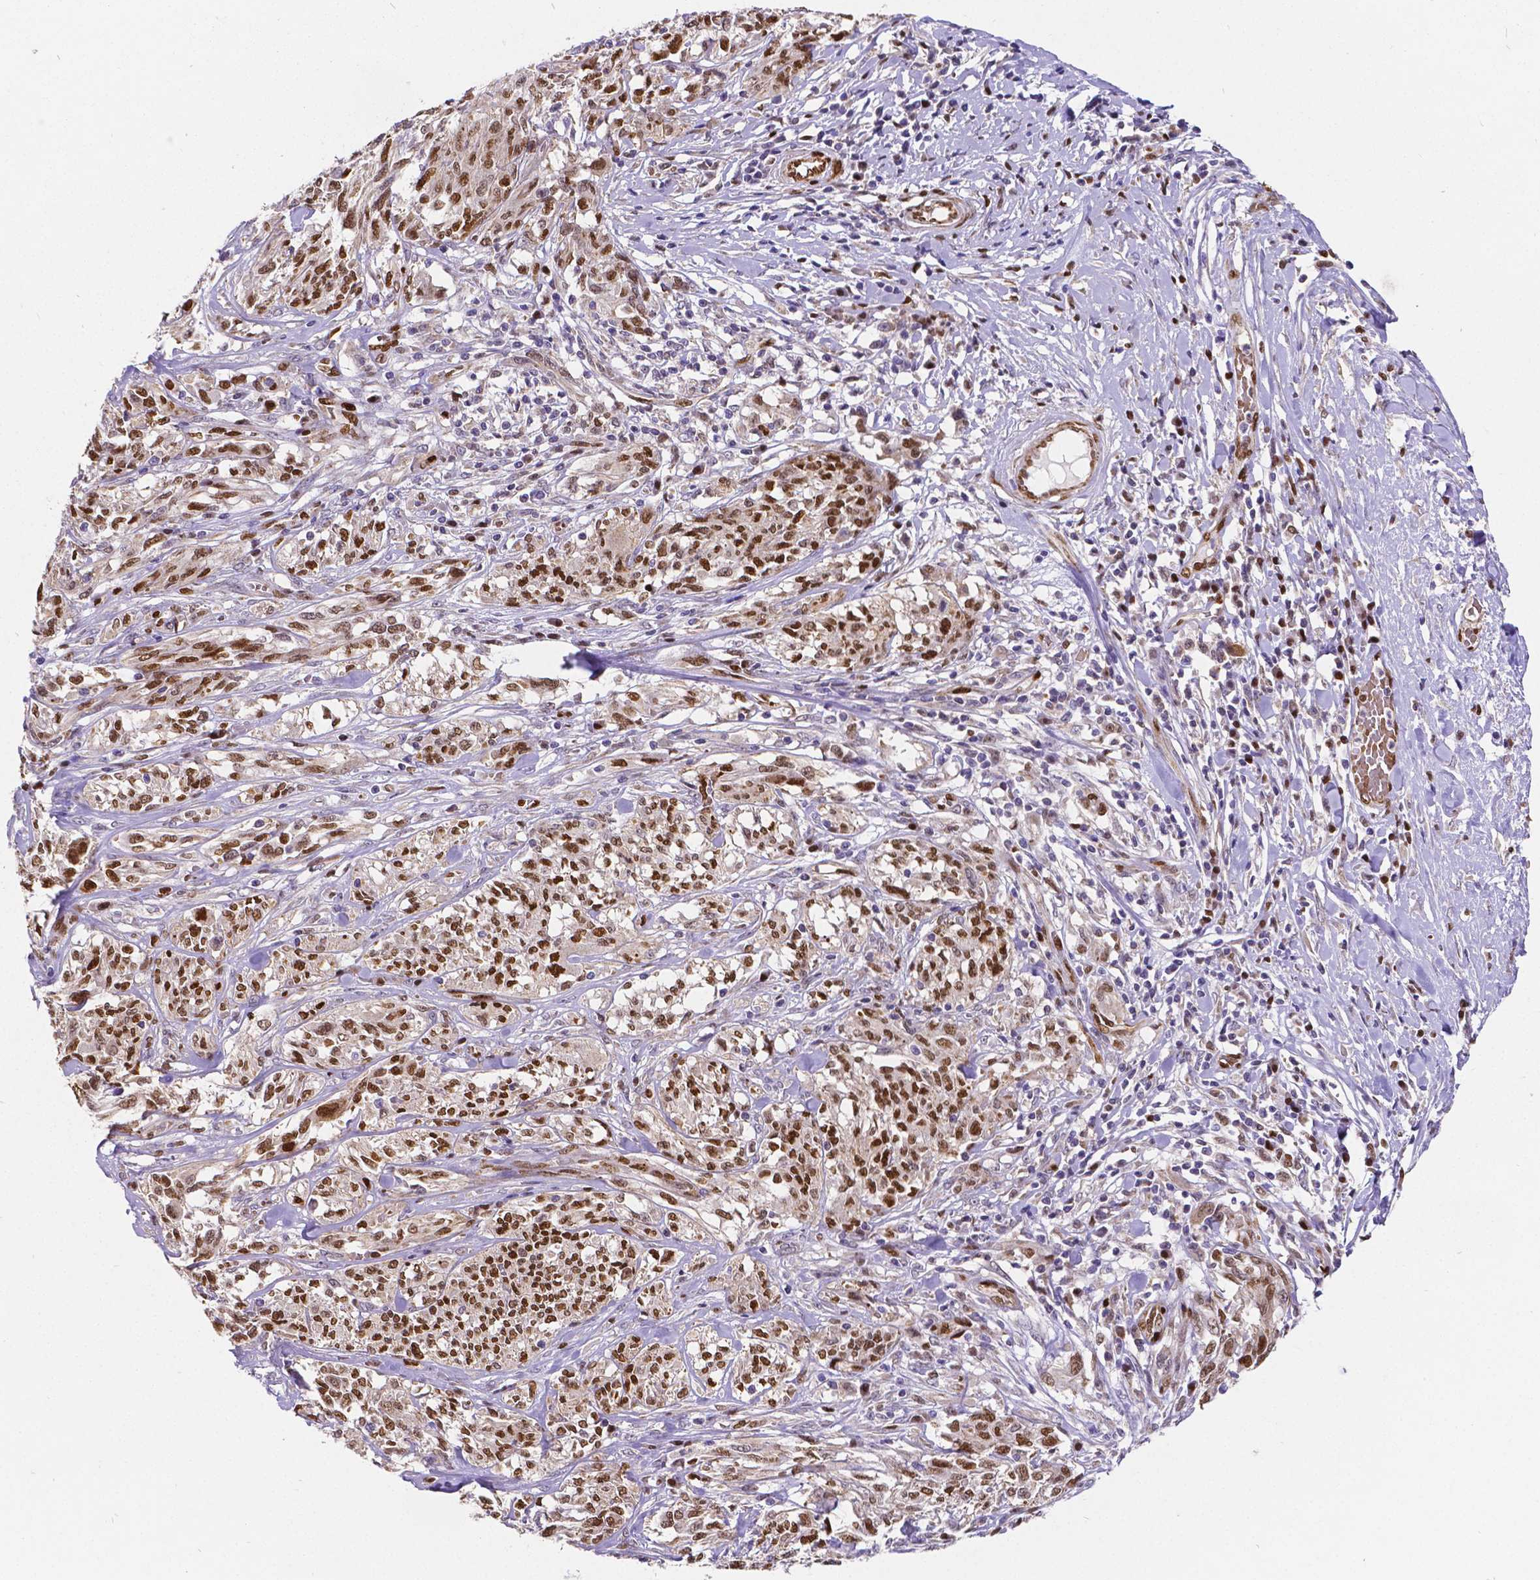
{"staining": {"intensity": "strong", "quantity": ">75%", "location": "nuclear"}, "tissue": "melanoma", "cell_type": "Tumor cells", "image_type": "cancer", "snomed": [{"axis": "morphology", "description": "Malignant melanoma, NOS"}, {"axis": "topography", "description": "Skin"}], "caption": "Melanoma stained with DAB (3,3'-diaminobenzidine) immunohistochemistry exhibits high levels of strong nuclear expression in approximately >75% of tumor cells. Using DAB (brown) and hematoxylin (blue) stains, captured at high magnification using brightfield microscopy.", "gene": "MEF2C", "patient": {"sex": "female", "age": 91}}